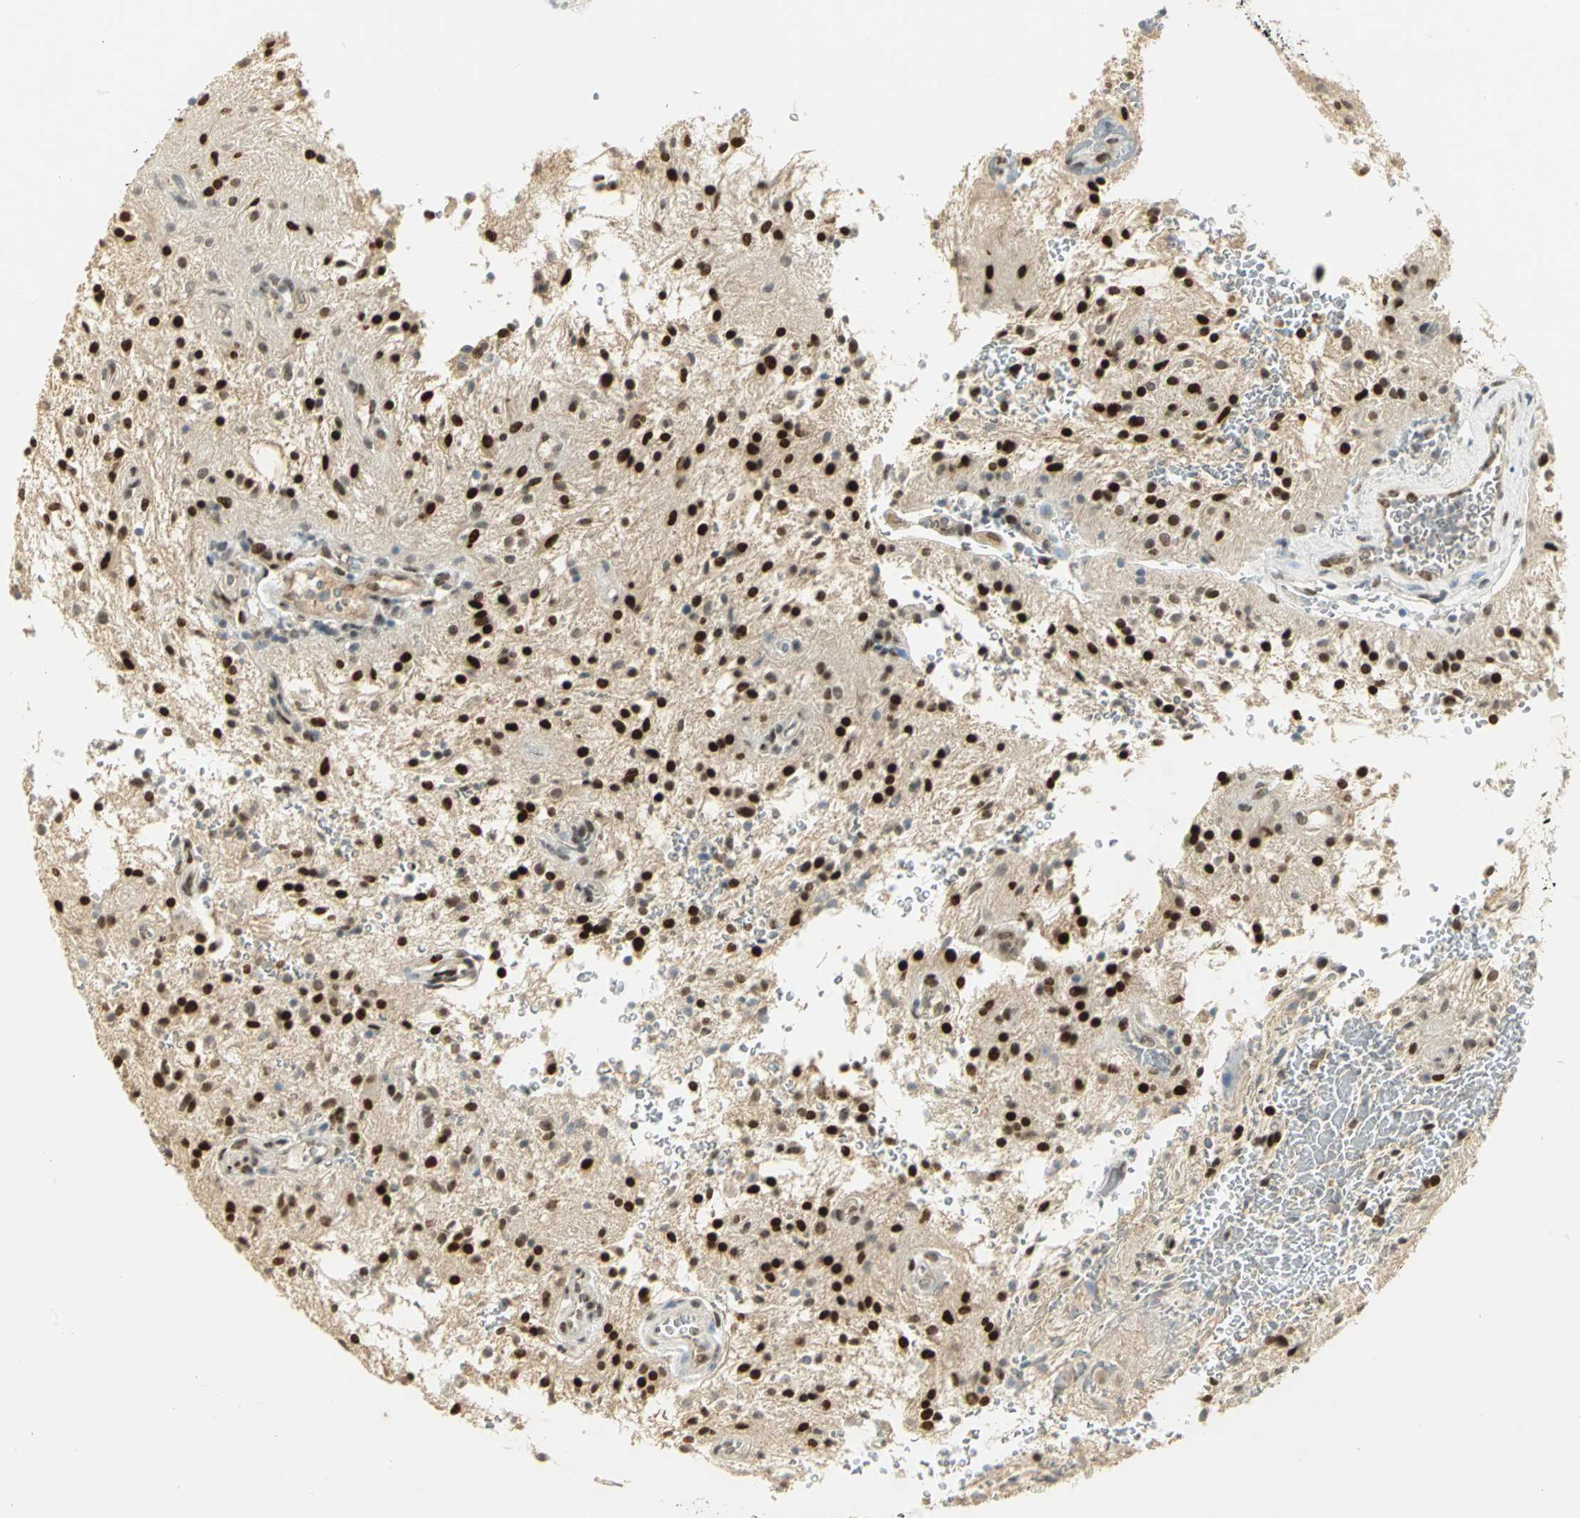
{"staining": {"intensity": "strong", "quantity": ">75%", "location": "nuclear"}, "tissue": "glioma", "cell_type": "Tumor cells", "image_type": "cancer", "snomed": [{"axis": "morphology", "description": "Glioma, malignant, NOS"}, {"axis": "topography", "description": "Cerebellum"}], "caption": "Approximately >75% of tumor cells in glioma (malignant) exhibit strong nuclear protein staining as visualized by brown immunohistochemical staining.", "gene": "AK6", "patient": {"sex": "female", "age": 10}}